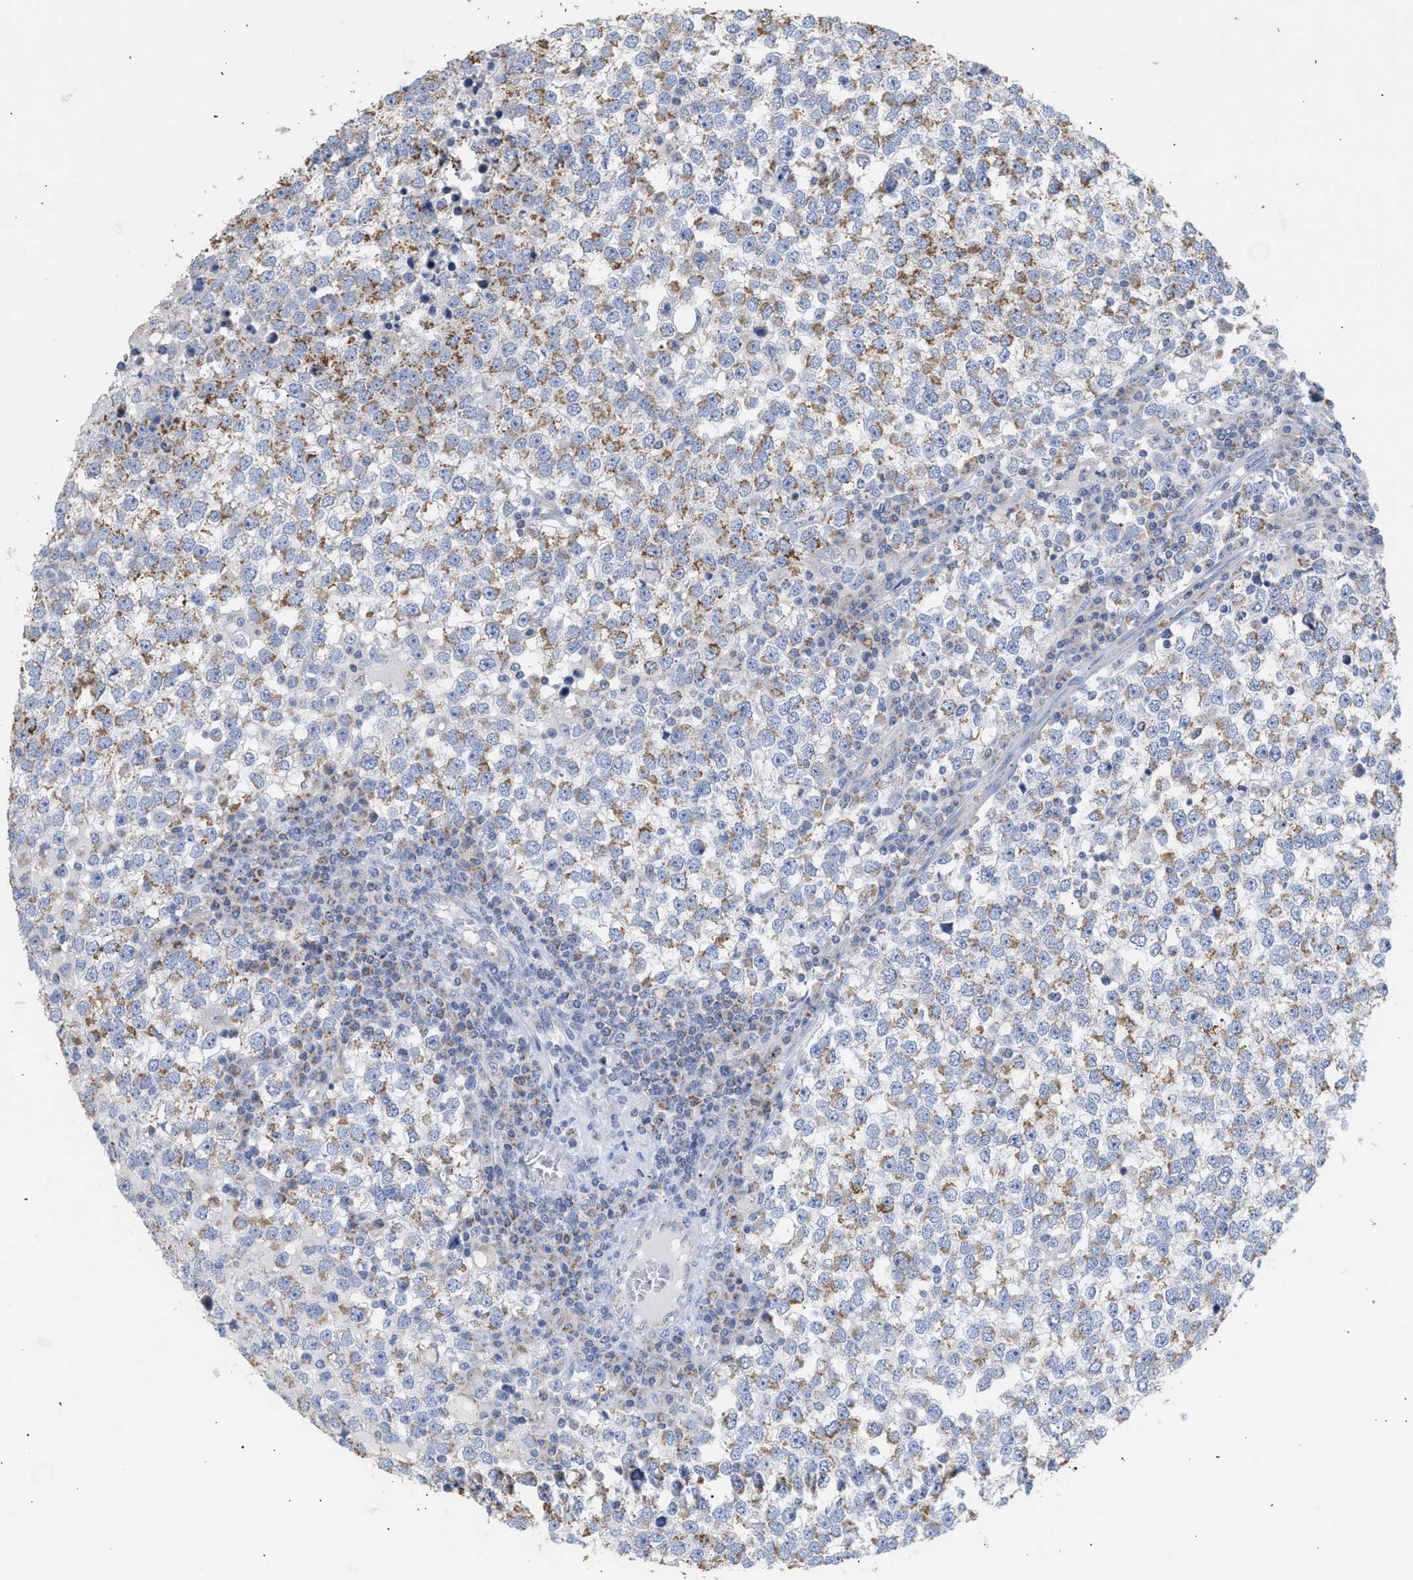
{"staining": {"intensity": "moderate", "quantity": ">75%", "location": "cytoplasmic/membranous"}, "tissue": "testis cancer", "cell_type": "Tumor cells", "image_type": "cancer", "snomed": [{"axis": "morphology", "description": "Seminoma, NOS"}, {"axis": "topography", "description": "Testis"}], "caption": "Tumor cells reveal medium levels of moderate cytoplasmic/membranous expression in approximately >75% of cells in seminoma (testis).", "gene": "ACOT13", "patient": {"sex": "male", "age": 65}}